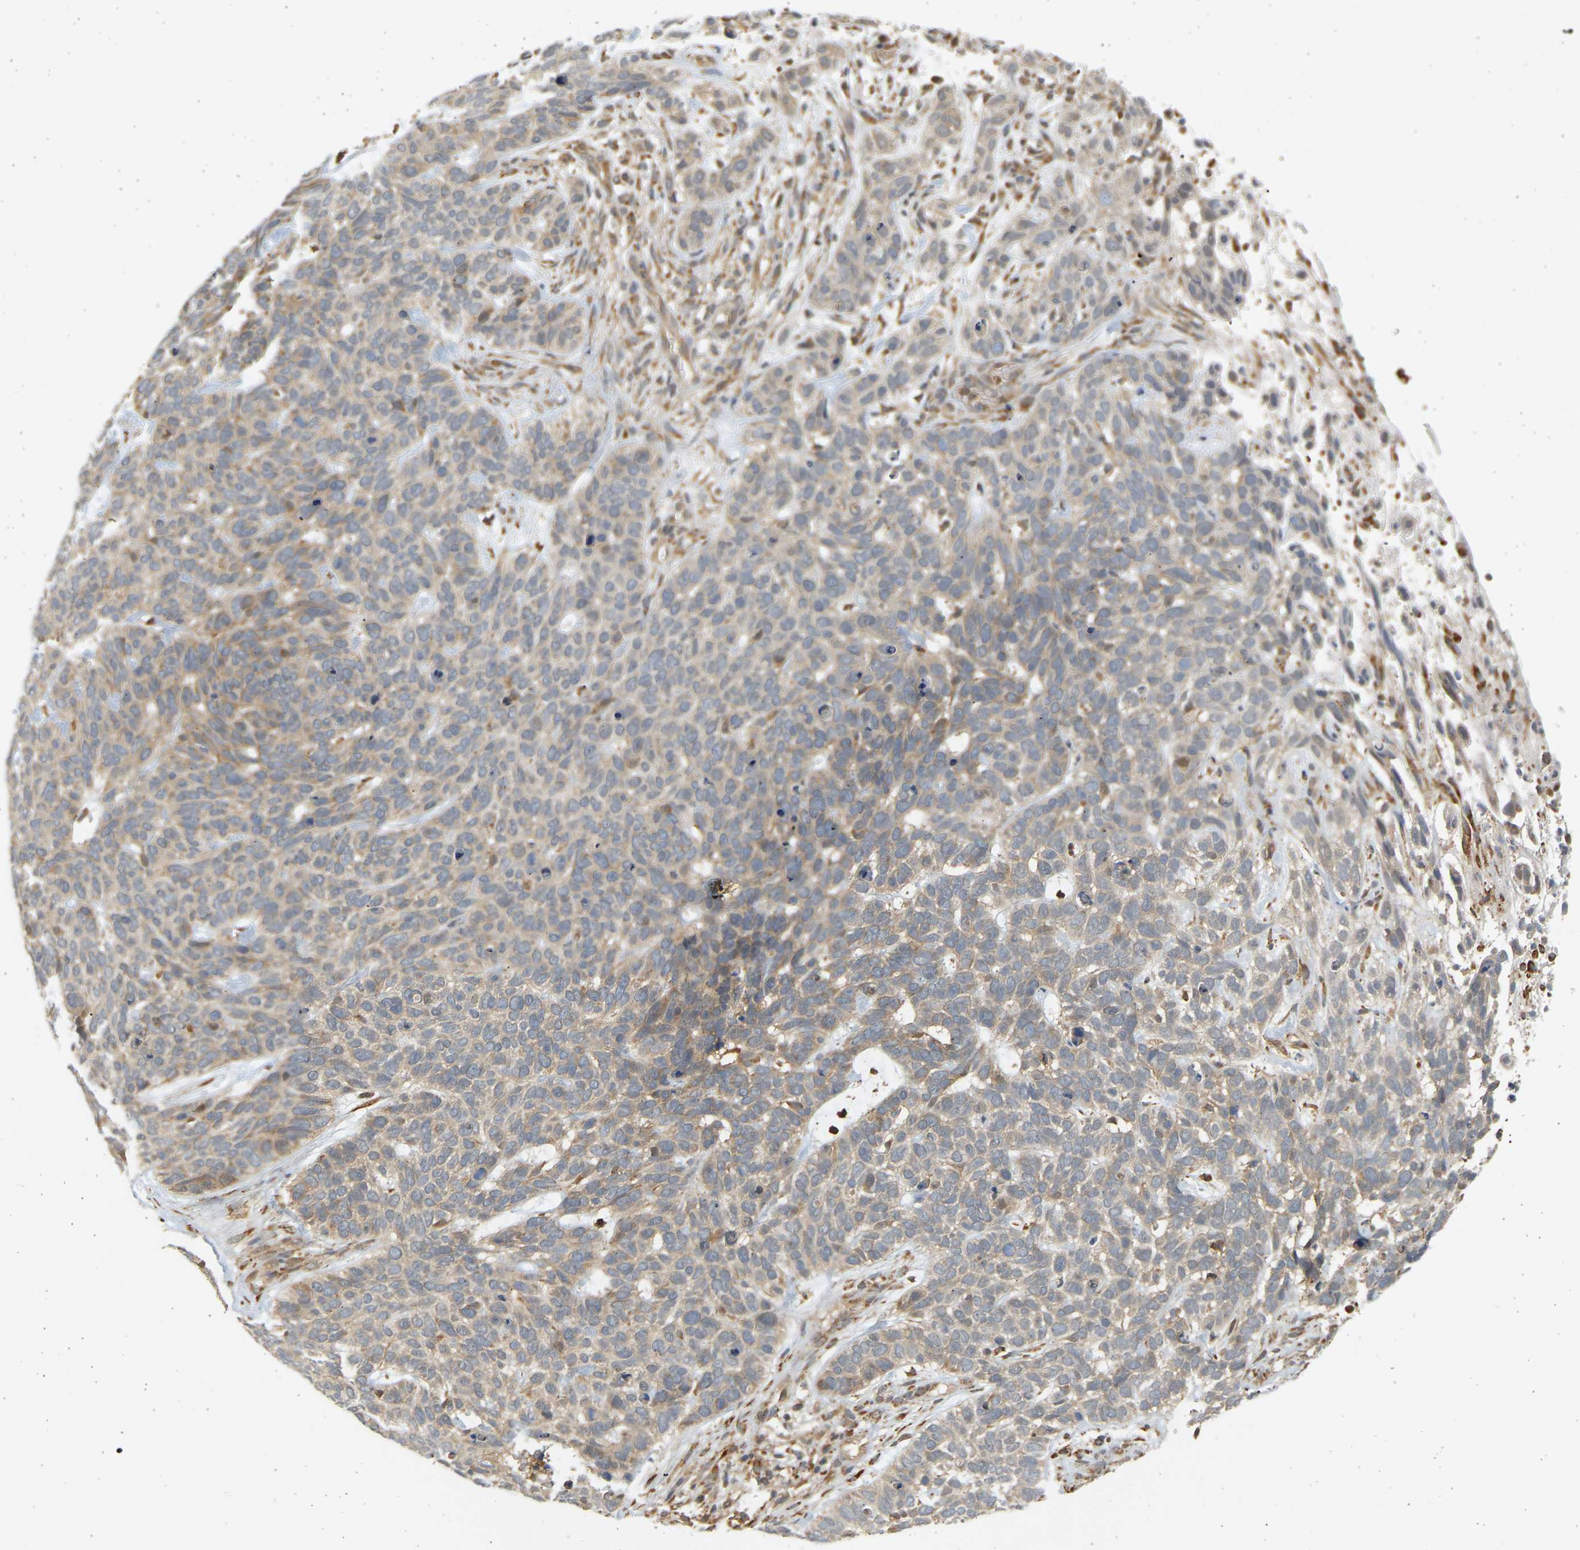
{"staining": {"intensity": "weak", "quantity": "25%-75%", "location": "cytoplasmic/membranous"}, "tissue": "skin cancer", "cell_type": "Tumor cells", "image_type": "cancer", "snomed": [{"axis": "morphology", "description": "Basal cell carcinoma"}, {"axis": "topography", "description": "Skin"}], "caption": "A micrograph of basal cell carcinoma (skin) stained for a protein demonstrates weak cytoplasmic/membranous brown staining in tumor cells.", "gene": "B4GALT6", "patient": {"sex": "male", "age": 87}}